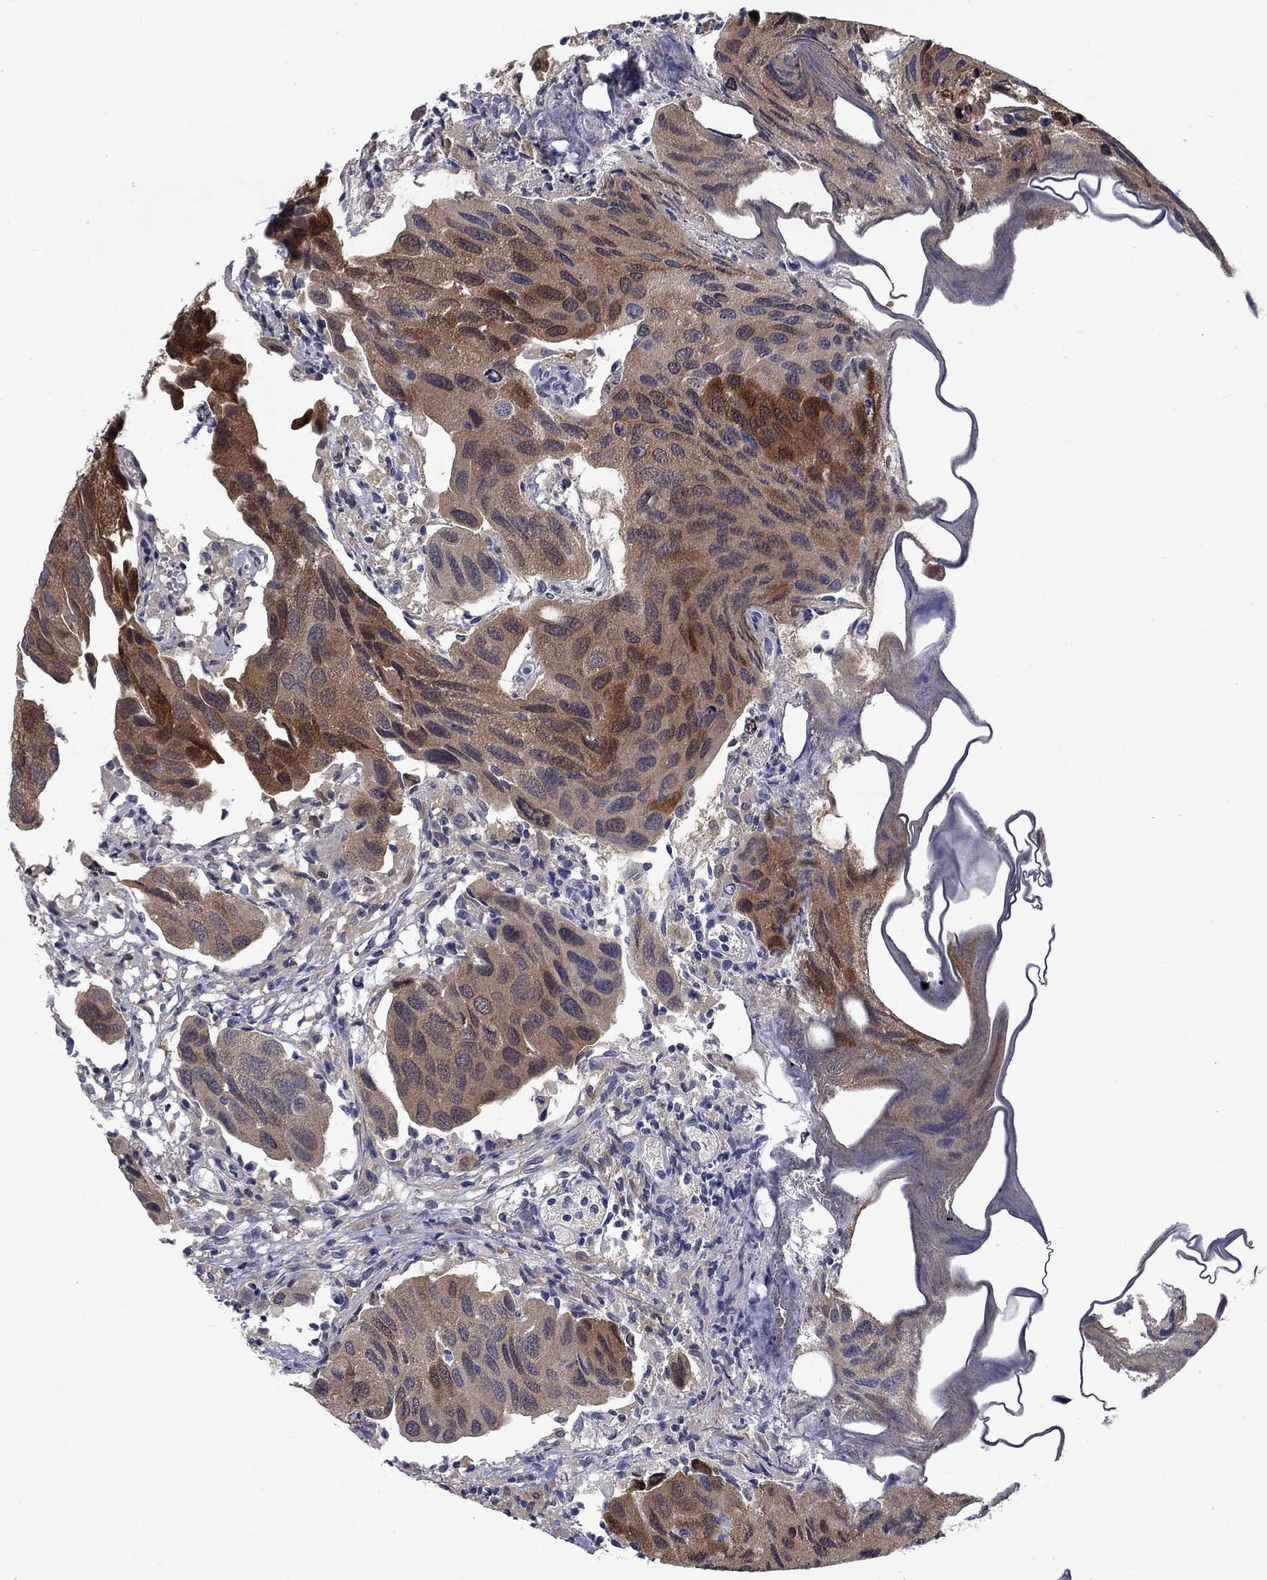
{"staining": {"intensity": "strong", "quantity": "25%-75%", "location": "cytoplasmic/membranous"}, "tissue": "urothelial cancer", "cell_type": "Tumor cells", "image_type": "cancer", "snomed": [{"axis": "morphology", "description": "Urothelial carcinoma, High grade"}, {"axis": "topography", "description": "Urinary bladder"}], "caption": "Immunohistochemistry photomicrograph of neoplastic tissue: high-grade urothelial carcinoma stained using immunohistochemistry displays high levels of strong protein expression localized specifically in the cytoplasmic/membranous of tumor cells, appearing as a cytoplasmic/membranous brown color.", "gene": "CBR1", "patient": {"sex": "male", "age": 79}}